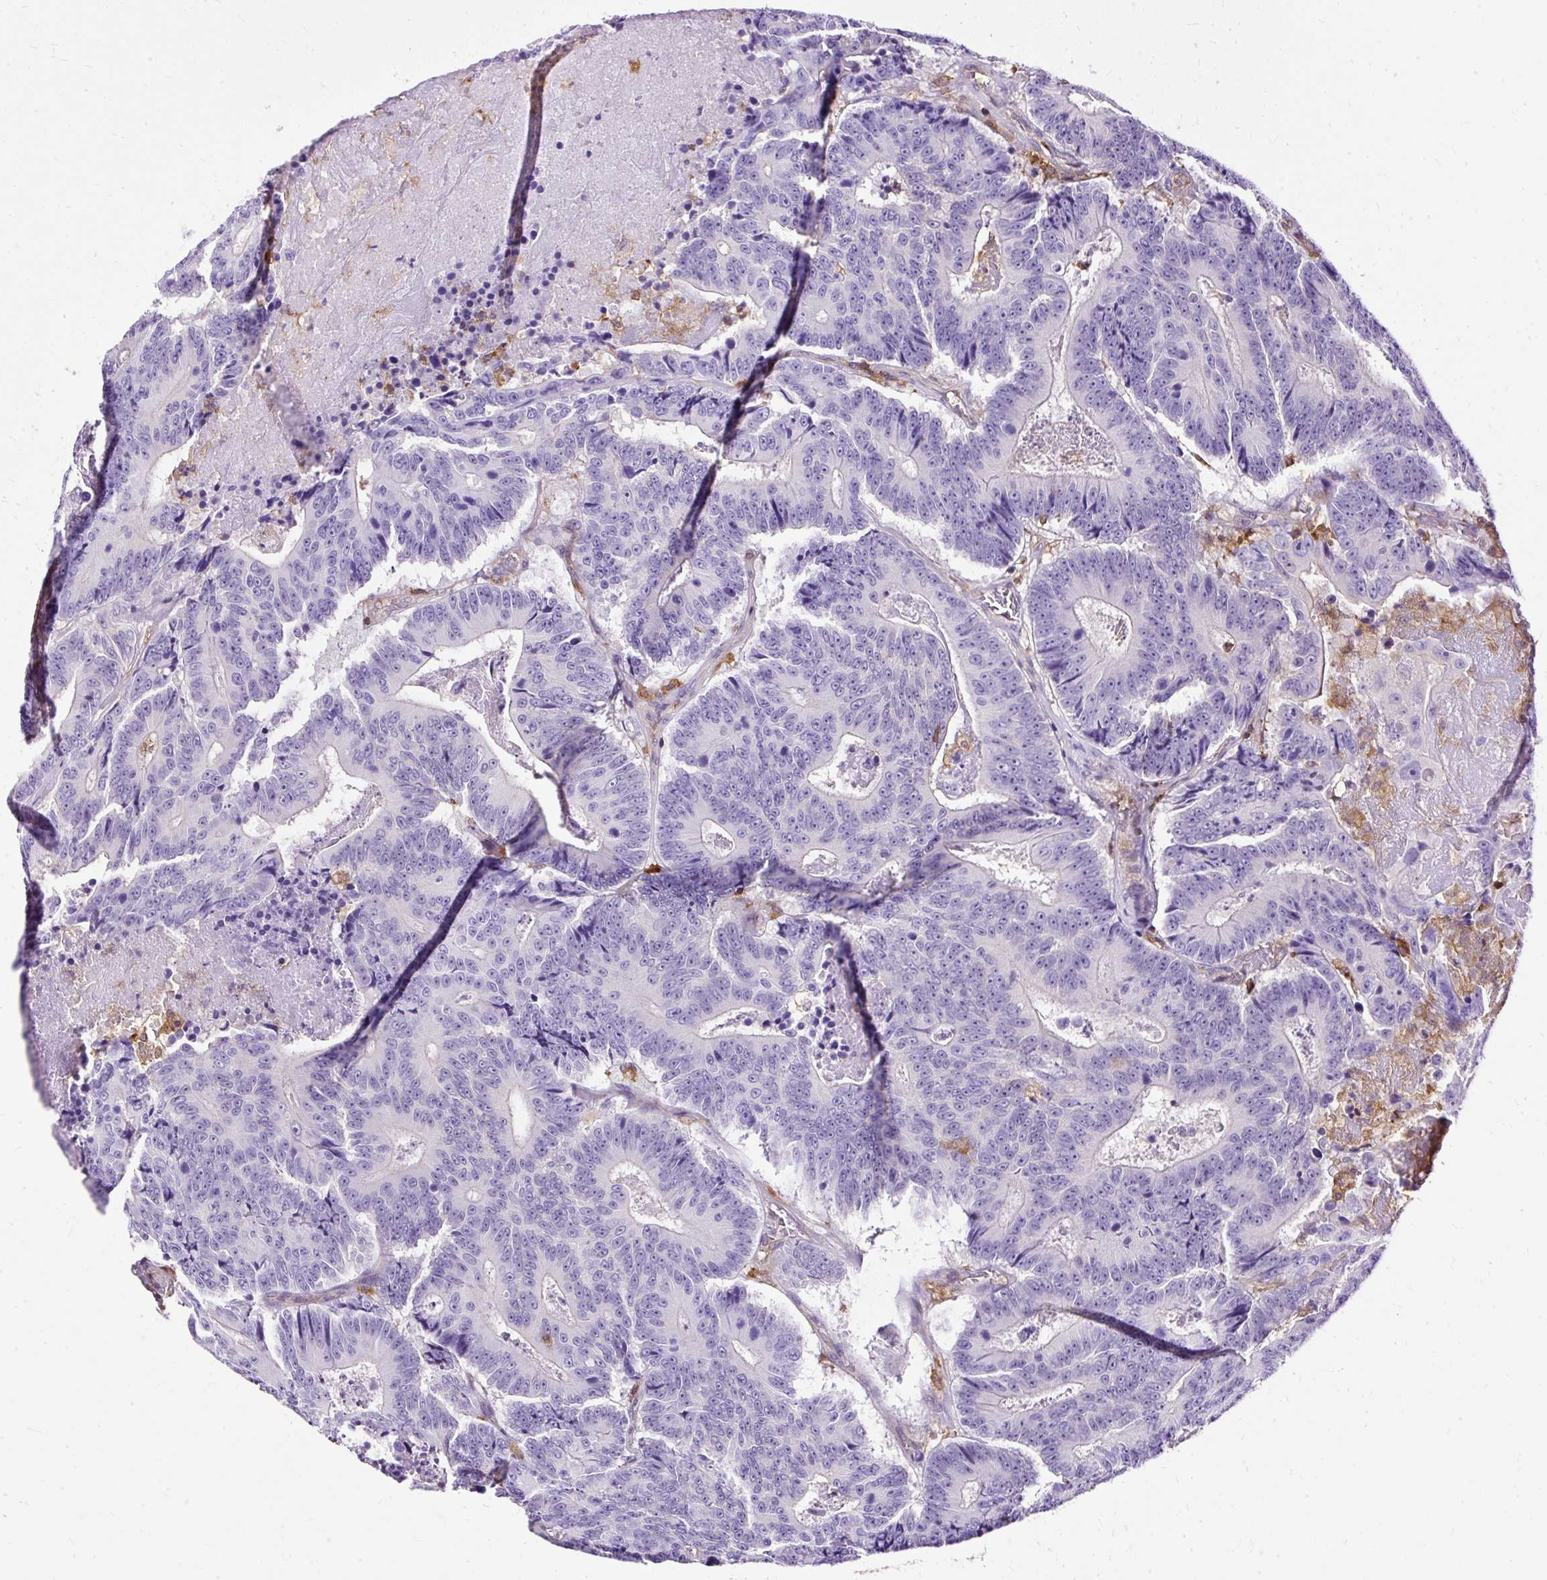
{"staining": {"intensity": "negative", "quantity": "none", "location": "none"}, "tissue": "colorectal cancer", "cell_type": "Tumor cells", "image_type": "cancer", "snomed": [{"axis": "morphology", "description": "Adenocarcinoma, NOS"}, {"axis": "topography", "description": "Colon"}], "caption": "Immunohistochemistry (IHC) micrograph of human colorectal adenocarcinoma stained for a protein (brown), which reveals no positivity in tumor cells.", "gene": "TWF2", "patient": {"sex": "male", "age": 83}}